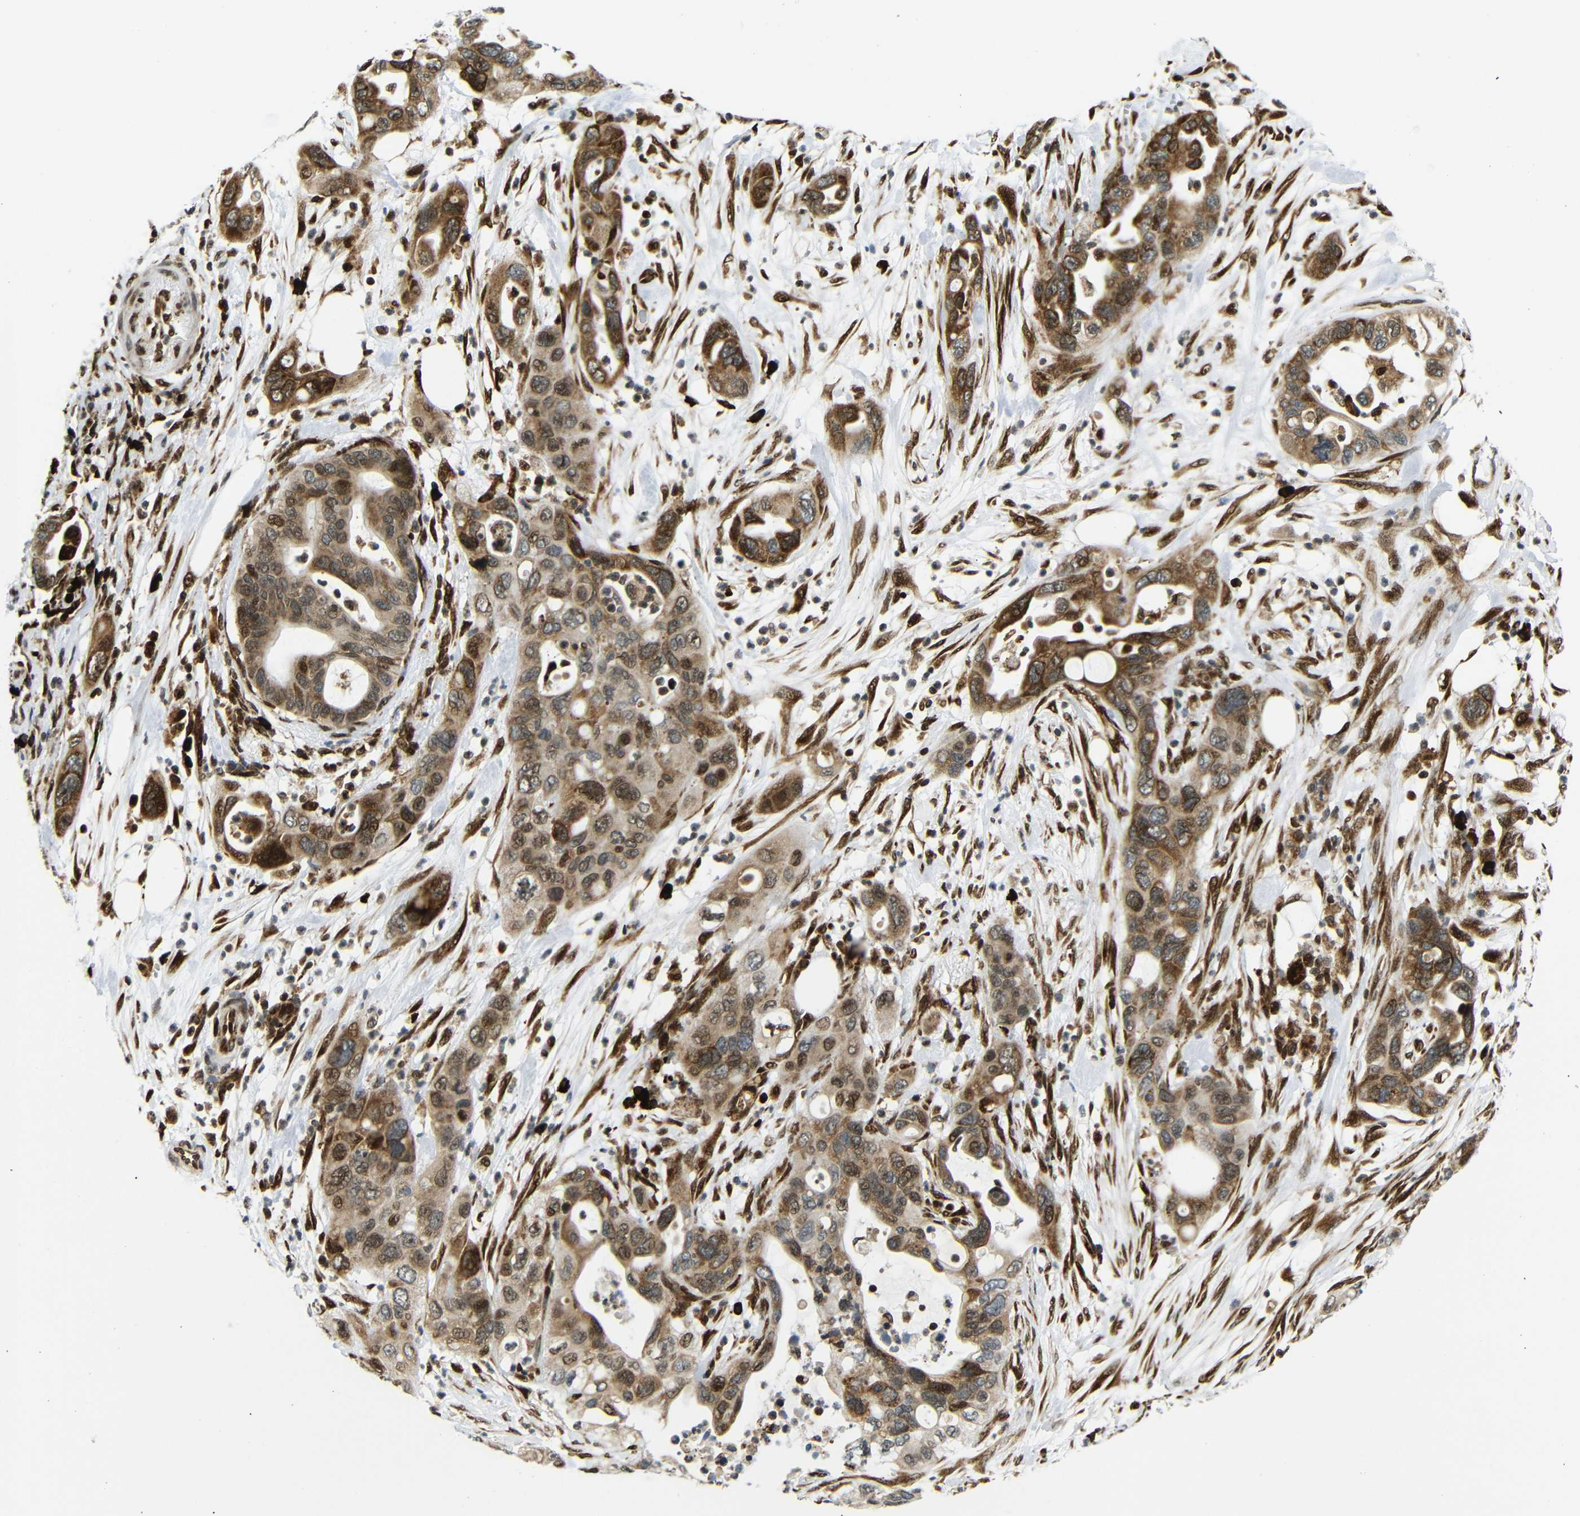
{"staining": {"intensity": "moderate", "quantity": ">75%", "location": "cytoplasmic/membranous,nuclear"}, "tissue": "pancreatic cancer", "cell_type": "Tumor cells", "image_type": "cancer", "snomed": [{"axis": "morphology", "description": "Adenocarcinoma, NOS"}, {"axis": "topography", "description": "Pancreas"}], "caption": "High-power microscopy captured an IHC photomicrograph of pancreatic adenocarcinoma, revealing moderate cytoplasmic/membranous and nuclear expression in about >75% of tumor cells.", "gene": "SPCS2", "patient": {"sex": "female", "age": 71}}